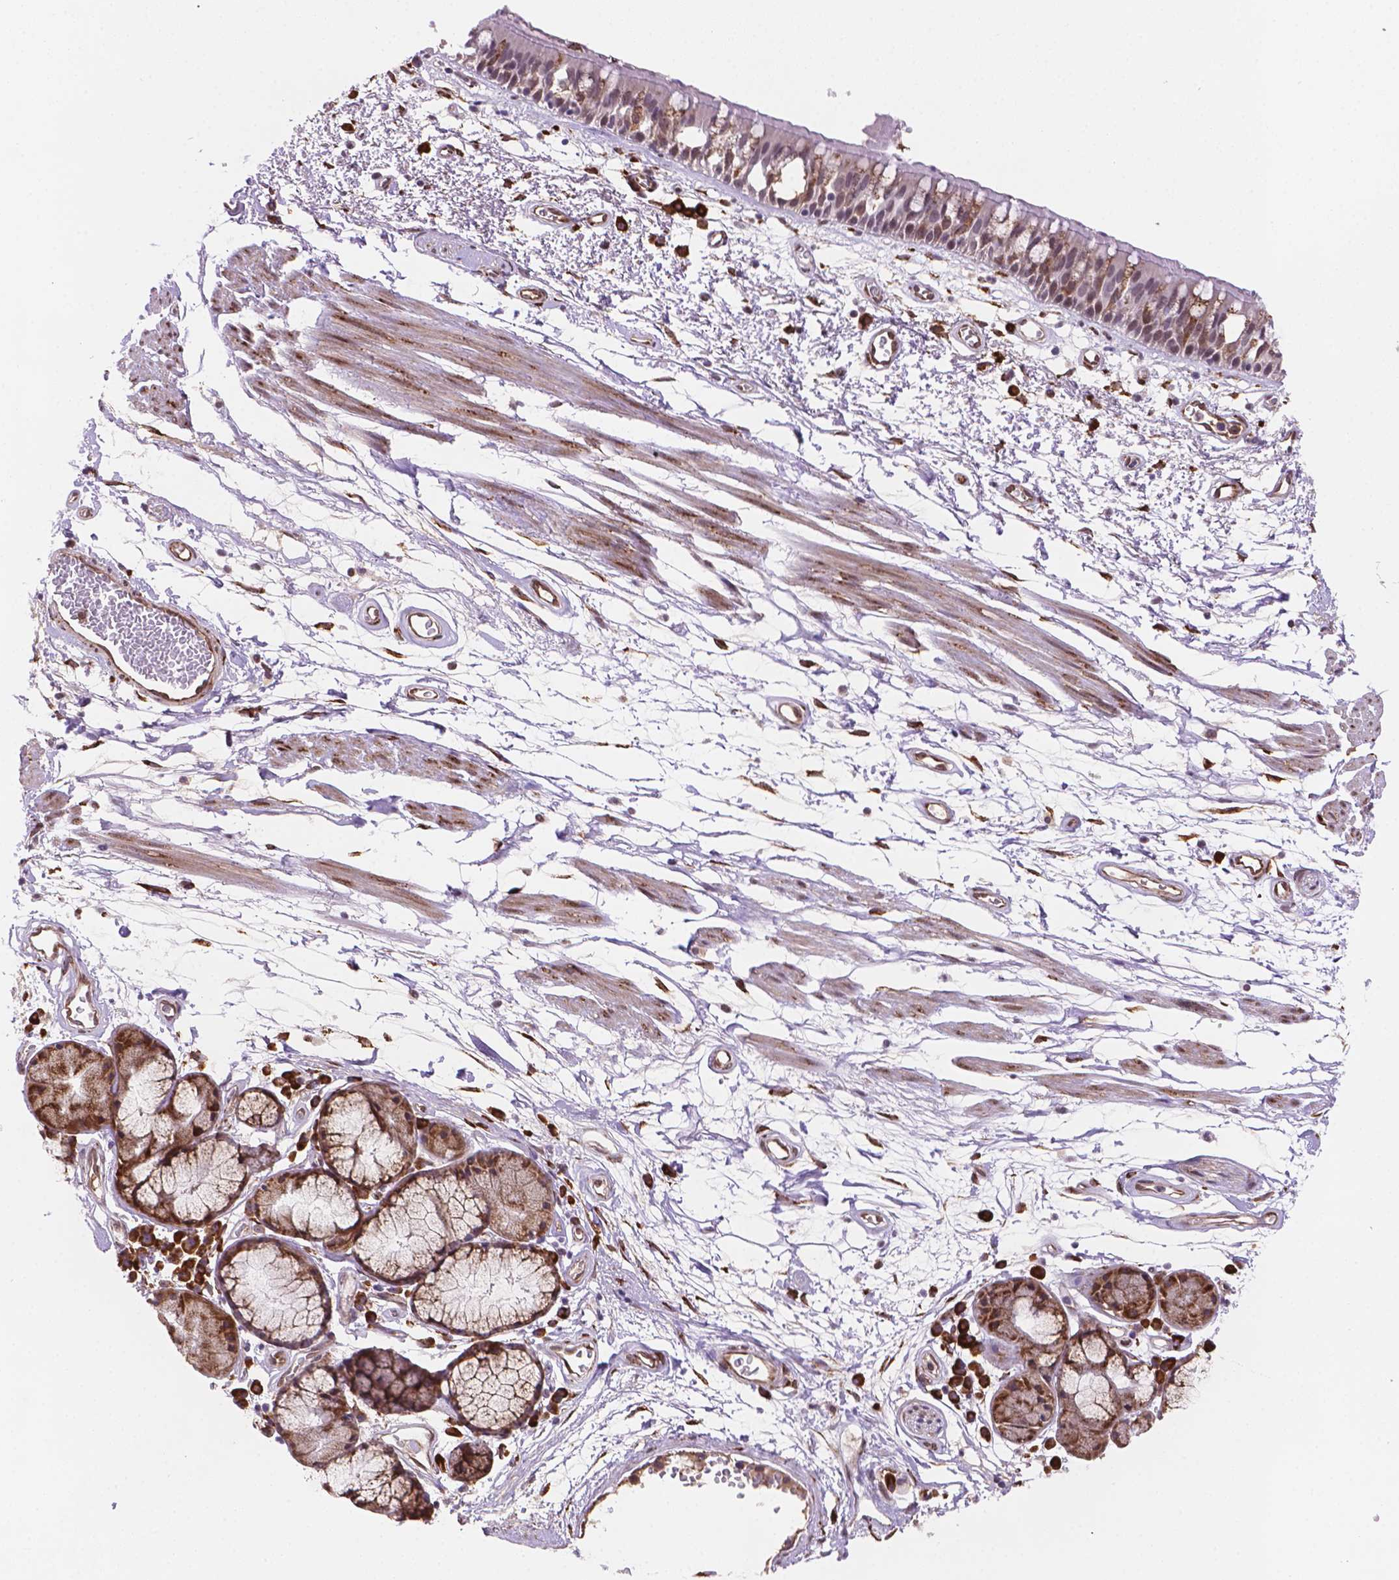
{"staining": {"intensity": "moderate", "quantity": "25%-75%", "location": "cytoplasmic/membranous"}, "tissue": "bronchus", "cell_type": "Respiratory epithelial cells", "image_type": "normal", "snomed": [{"axis": "morphology", "description": "Normal tissue, NOS"}, {"axis": "morphology", "description": "Squamous cell carcinoma, NOS"}, {"axis": "topography", "description": "Cartilage tissue"}, {"axis": "topography", "description": "Bronchus"}, {"axis": "topography", "description": "Lung"}], "caption": "Unremarkable bronchus shows moderate cytoplasmic/membranous expression in about 25%-75% of respiratory epithelial cells.", "gene": "FNIP1", "patient": {"sex": "male", "age": 66}}